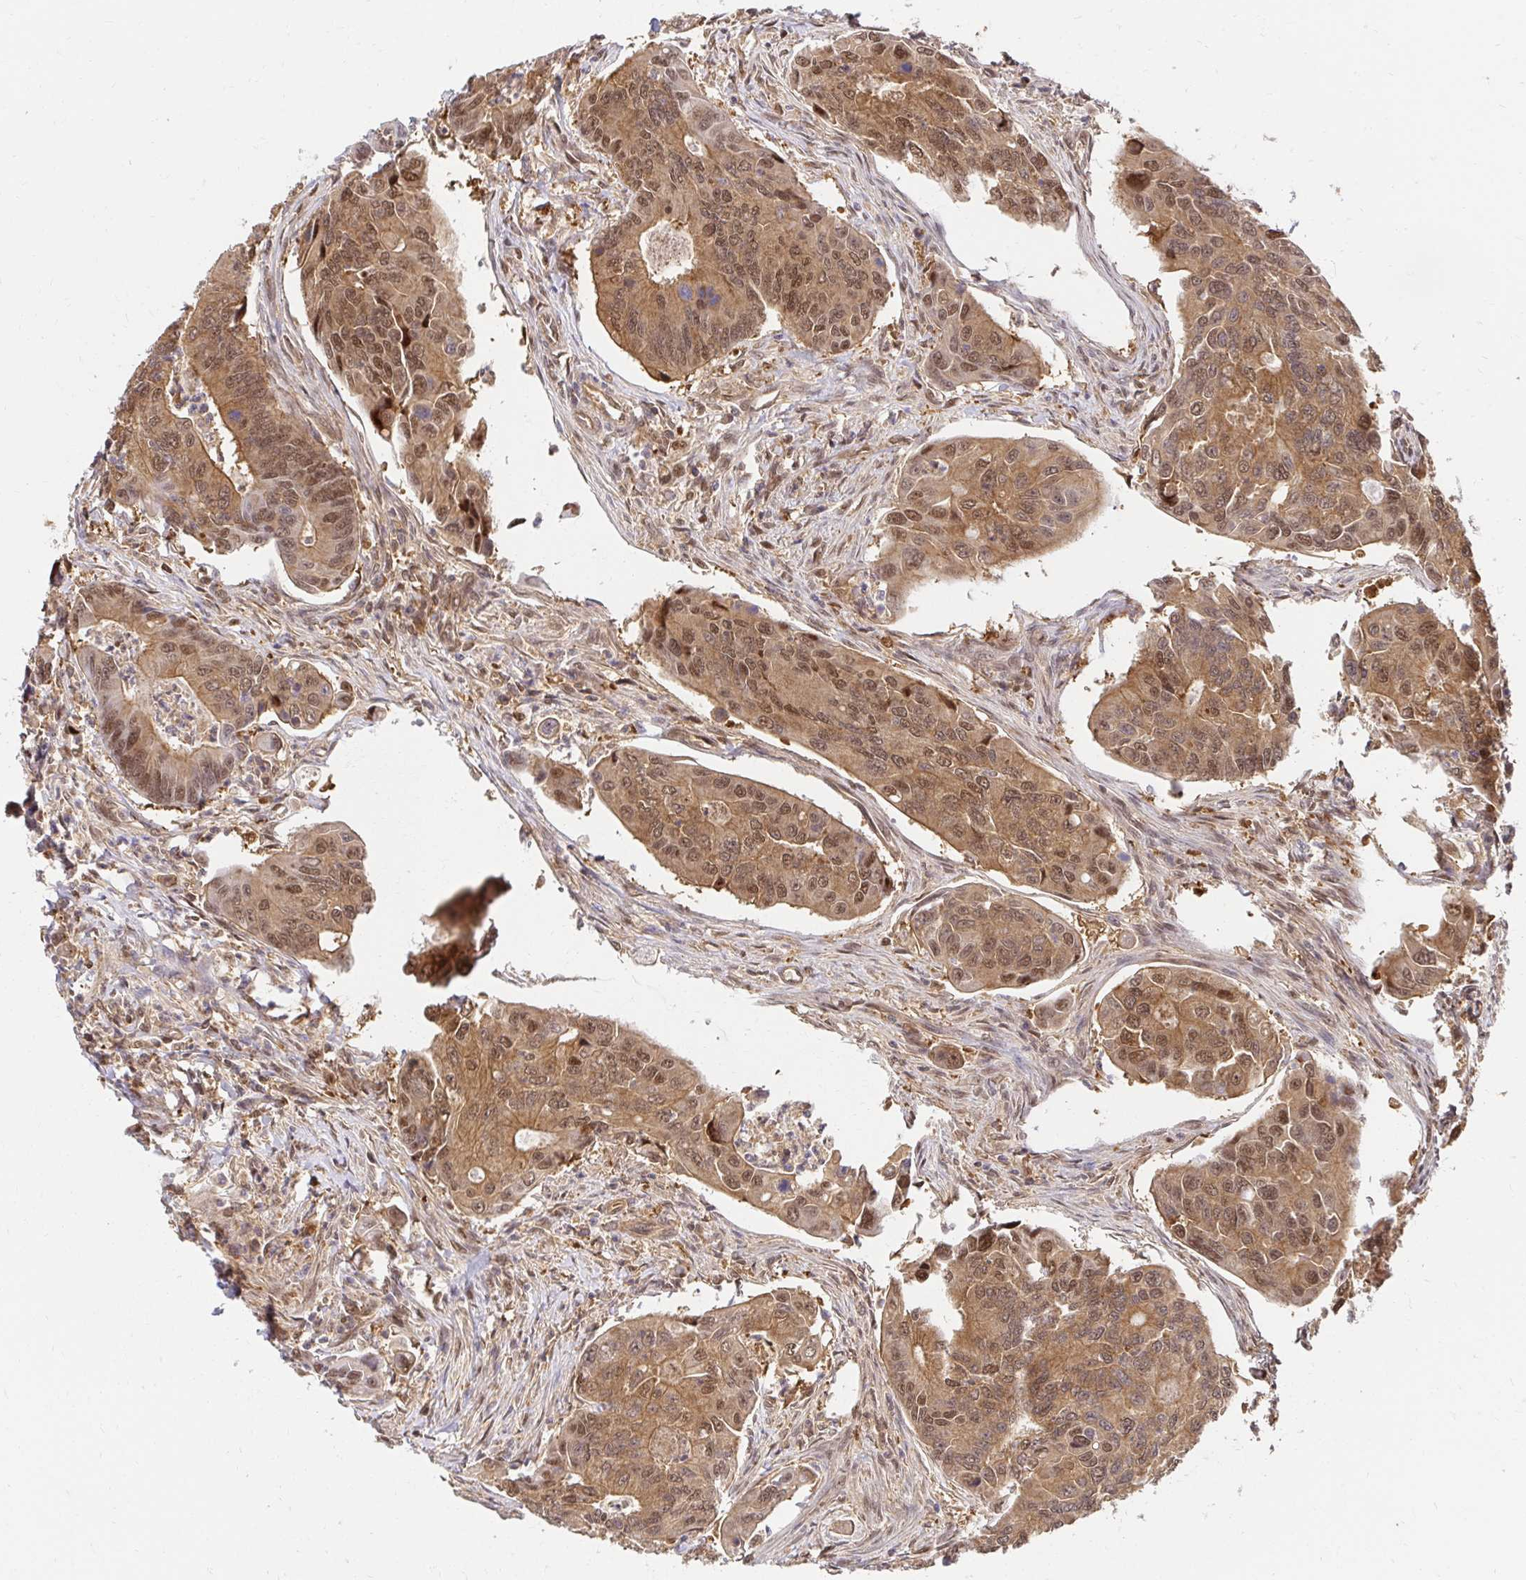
{"staining": {"intensity": "moderate", "quantity": ">75%", "location": "cytoplasmic/membranous,nuclear"}, "tissue": "colorectal cancer", "cell_type": "Tumor cells", "image_type": "cancer", "snomed": [{"axis": "morphology", "description": "Adenocarcinoma, NOS"}, {"axis": "topography", "description": "Colon"}], "caption": "Moderate cytoplasmic/membranous and nuclear expression is seen in about >75% of tumor cells in colorectal cancer (adenocarcinoma).", "gene": "PSMA4", "patient": {"sex": "female", "age": 67}}